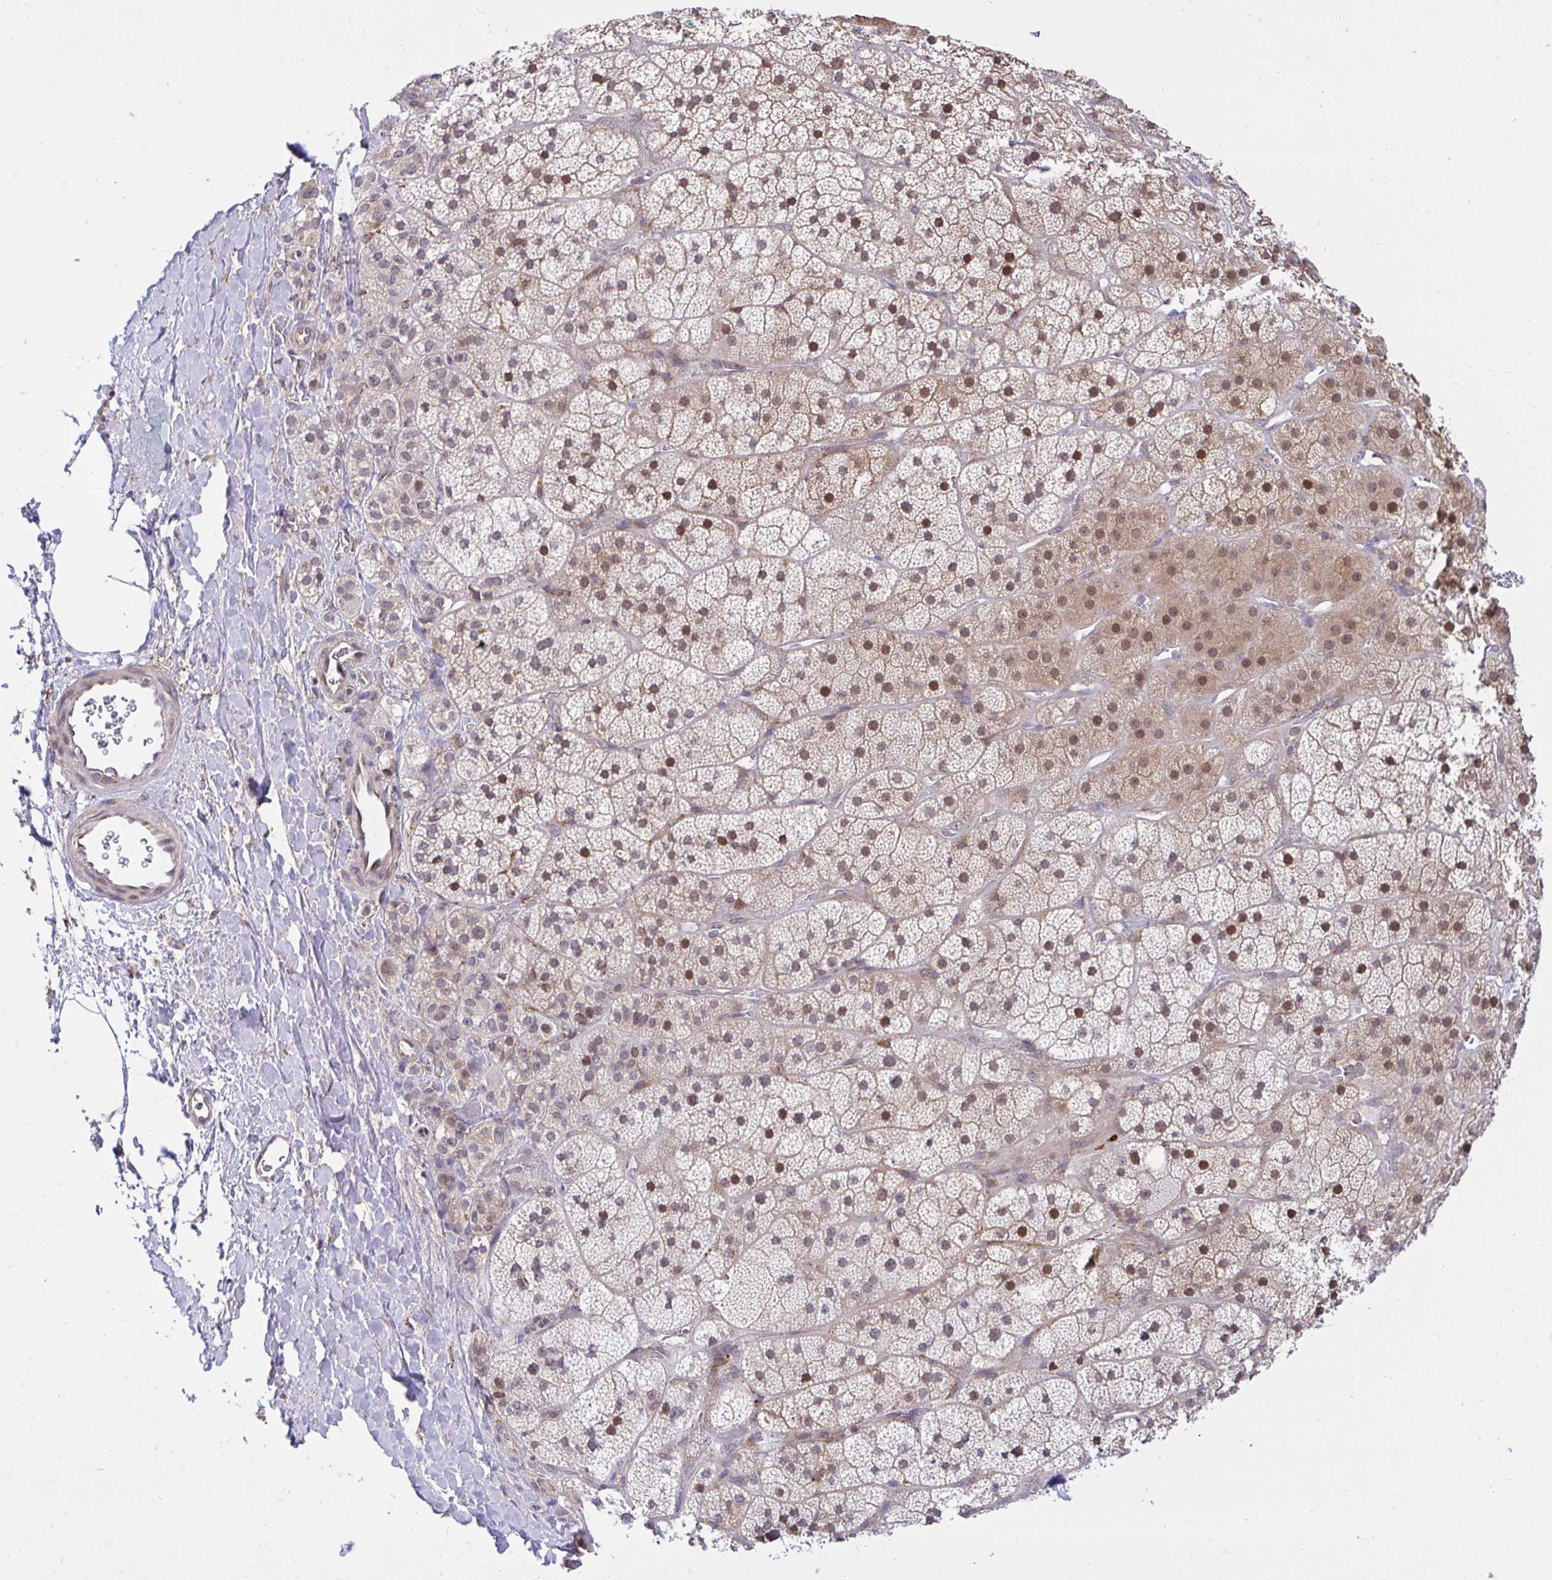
{"staining": {"intensity": "moderate", "quantity": "25%-75%", "location": "cytoplasmic/membranous,nuclear"}, "tissue": "adrenal gland", "cell_type": "Glandular cells", "image_type": "normal", "snomed": [{"axis": "morphology", "description": "Normal tissue, NOS"}, {"axis": "topography", "description": "Adrenal gland"}], "caption": "IHC (DAB (3,3'-diaminobenzidine)) staining of normal adrenal gland exhibits moderate cytoplasmic/membranous,nuclear protein expression in about 25%-75% of glandular cells.", "gene": "NAALAD2", "patient": {"sex": "male", "age": 57}}